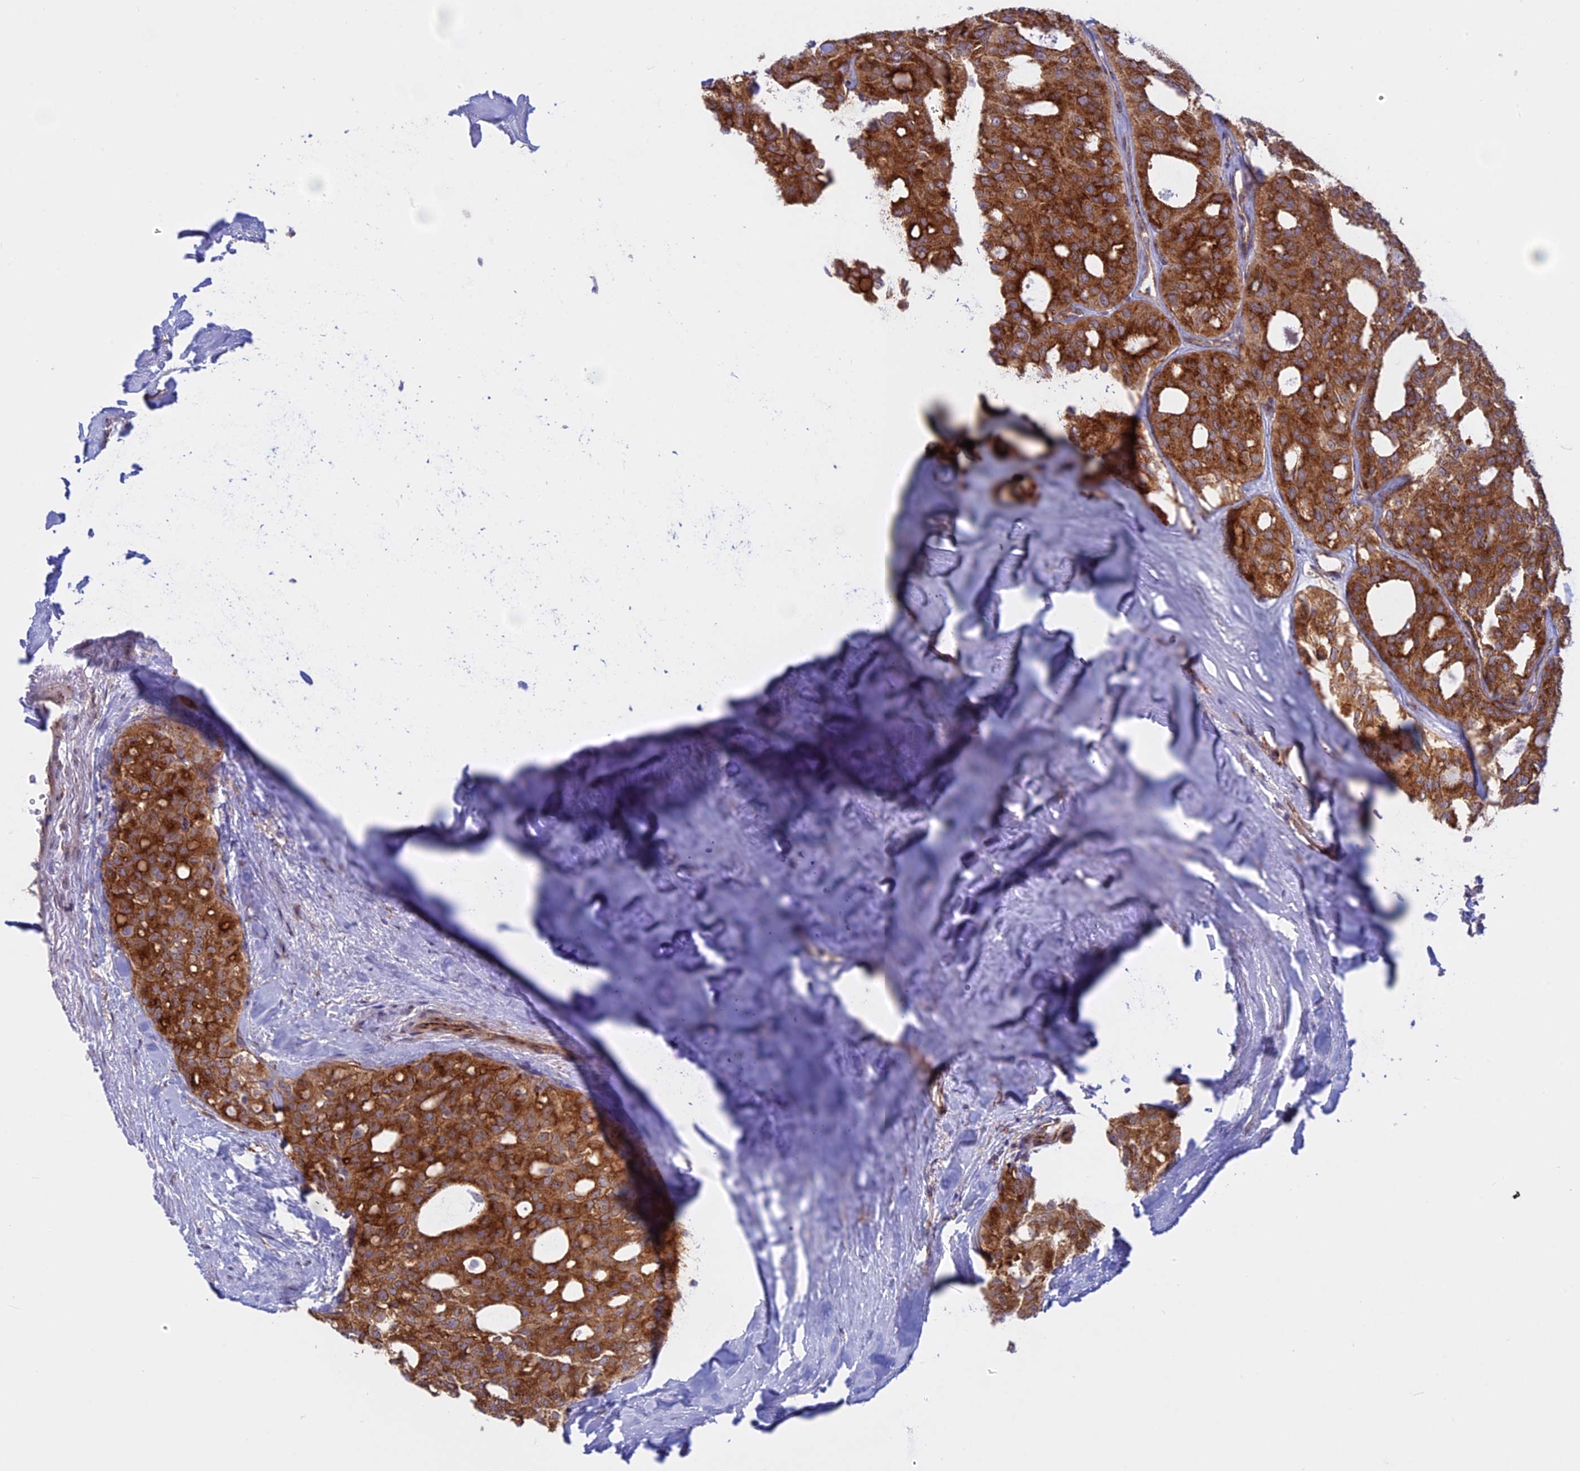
{"staining": {"intensity": "strong", "quantity": ">75%", "location": "cytoplasmic/membranous"}, "tissue": "thyroid cancer", "cell_type": "Tumor cells", "image_type": "cancer", "snomed": [{"axis": "morphology", "description": "Follicular adenoma carcinoma, NOS"}, {"axis": "topography", "description": "Thyroid gland"}], "caption": "Human thyroid follicular adenoma carcinoma stained with a protein marker shows strong staining in tumor cells.", "gene": "CLINT1", "patient": {"sex": "male", "age": 75}}